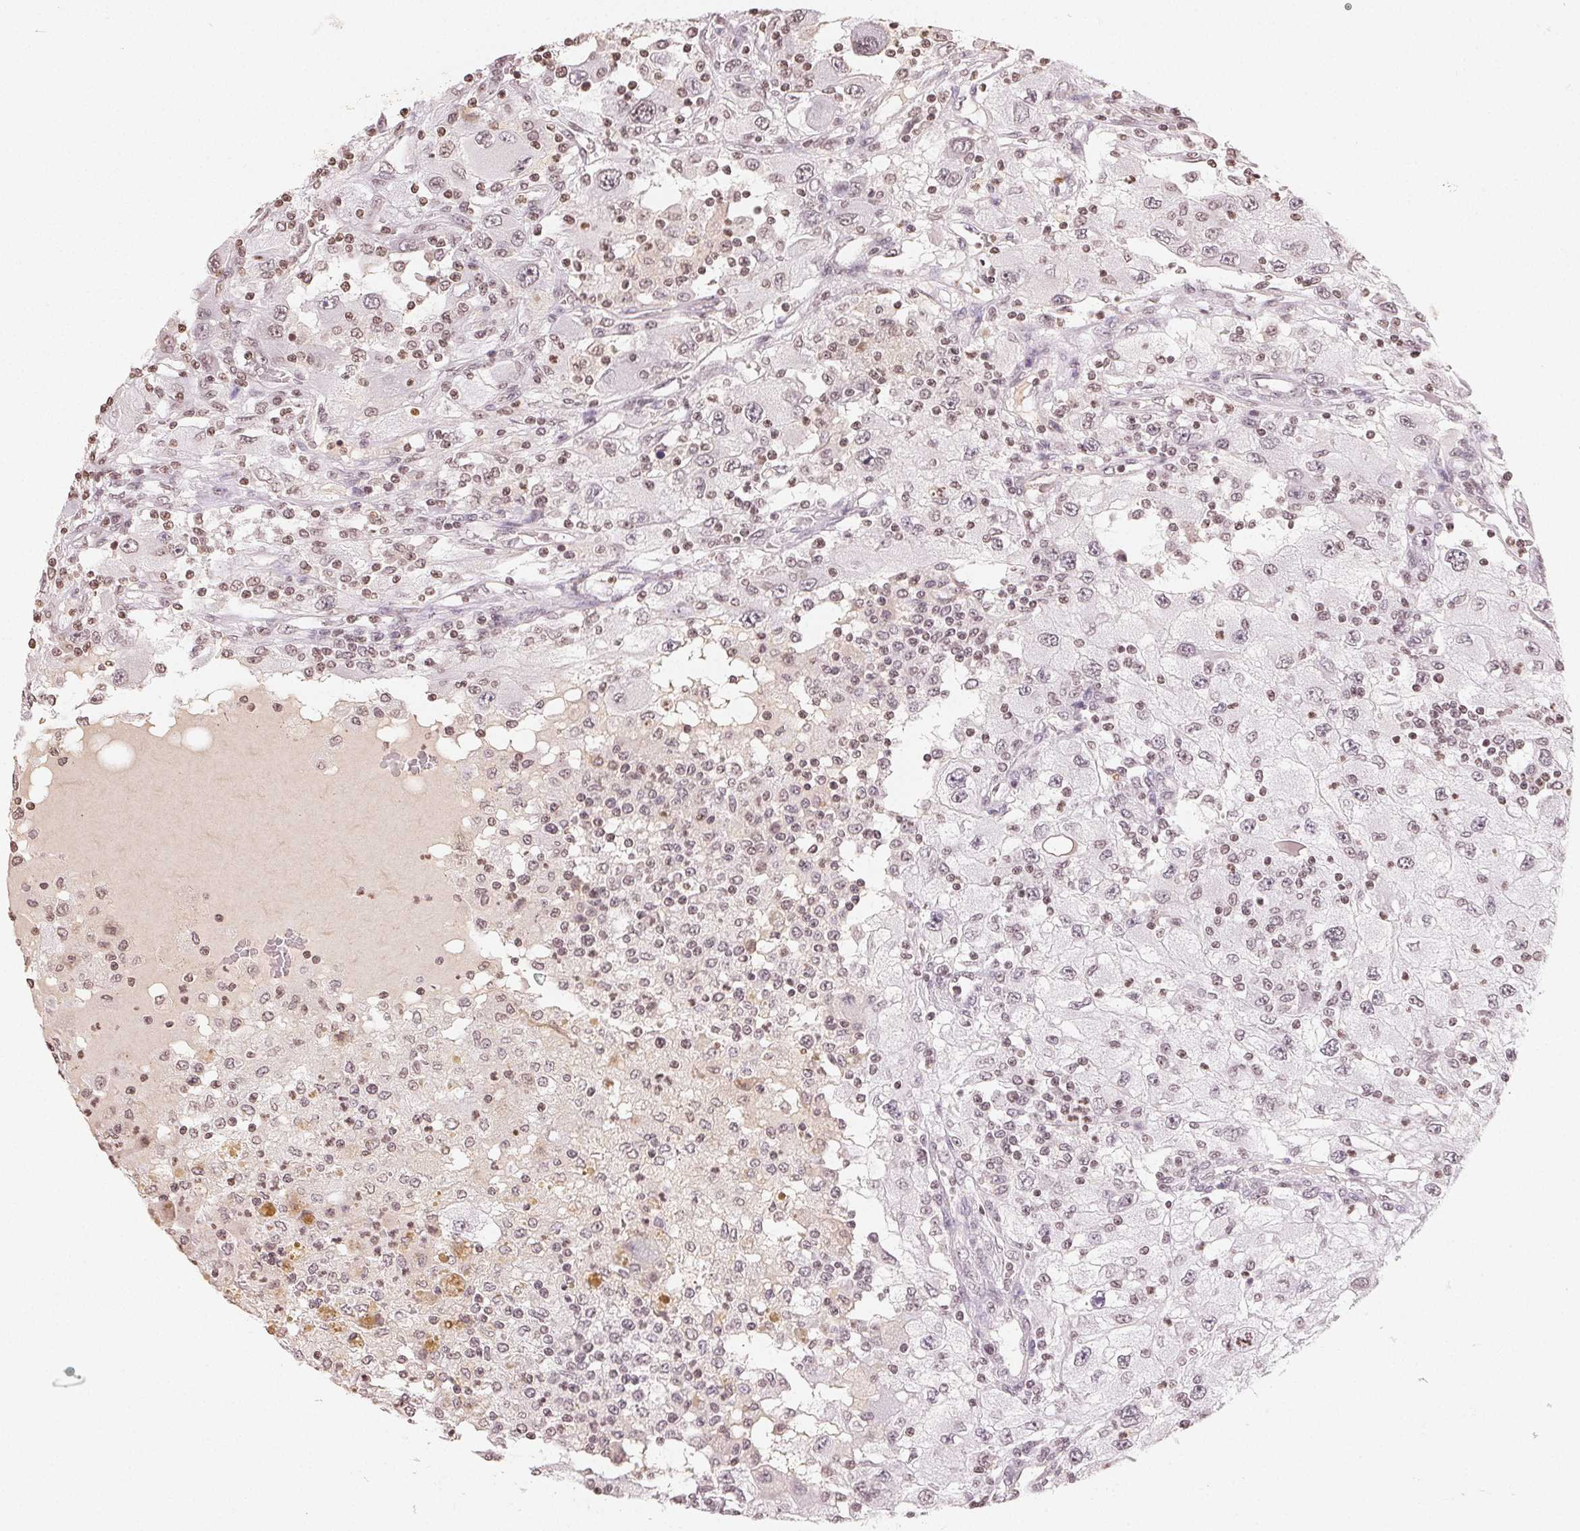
{"staining": {"intensity": "weak", "quantity": "25%-75%", "location": "nuclear"}, "tissue": "renal cancer", "cell_type": "Tumor cells", "image_type": "cancer", "snomed": [{"axis": "morphology", "description": "Adenocarcinoma, NOS"}, {"axis": "topography", "description": "Kidney"}], "caption": "Immunohistochemistry staining of renal cancer (adenocarcinoma), which demonstrates low levels of weak nuclear expression in approximately 25%-75% of tumor cells indicating weak nuclear protein positivity. The staining was performed using DAB (3,3'-diaminobenzidine) (brown) for protein detection and nuclei were counterstained in hematoxylin (blue).", "gene": "TBP", "patient": {"sex": "female", "age": 67}}